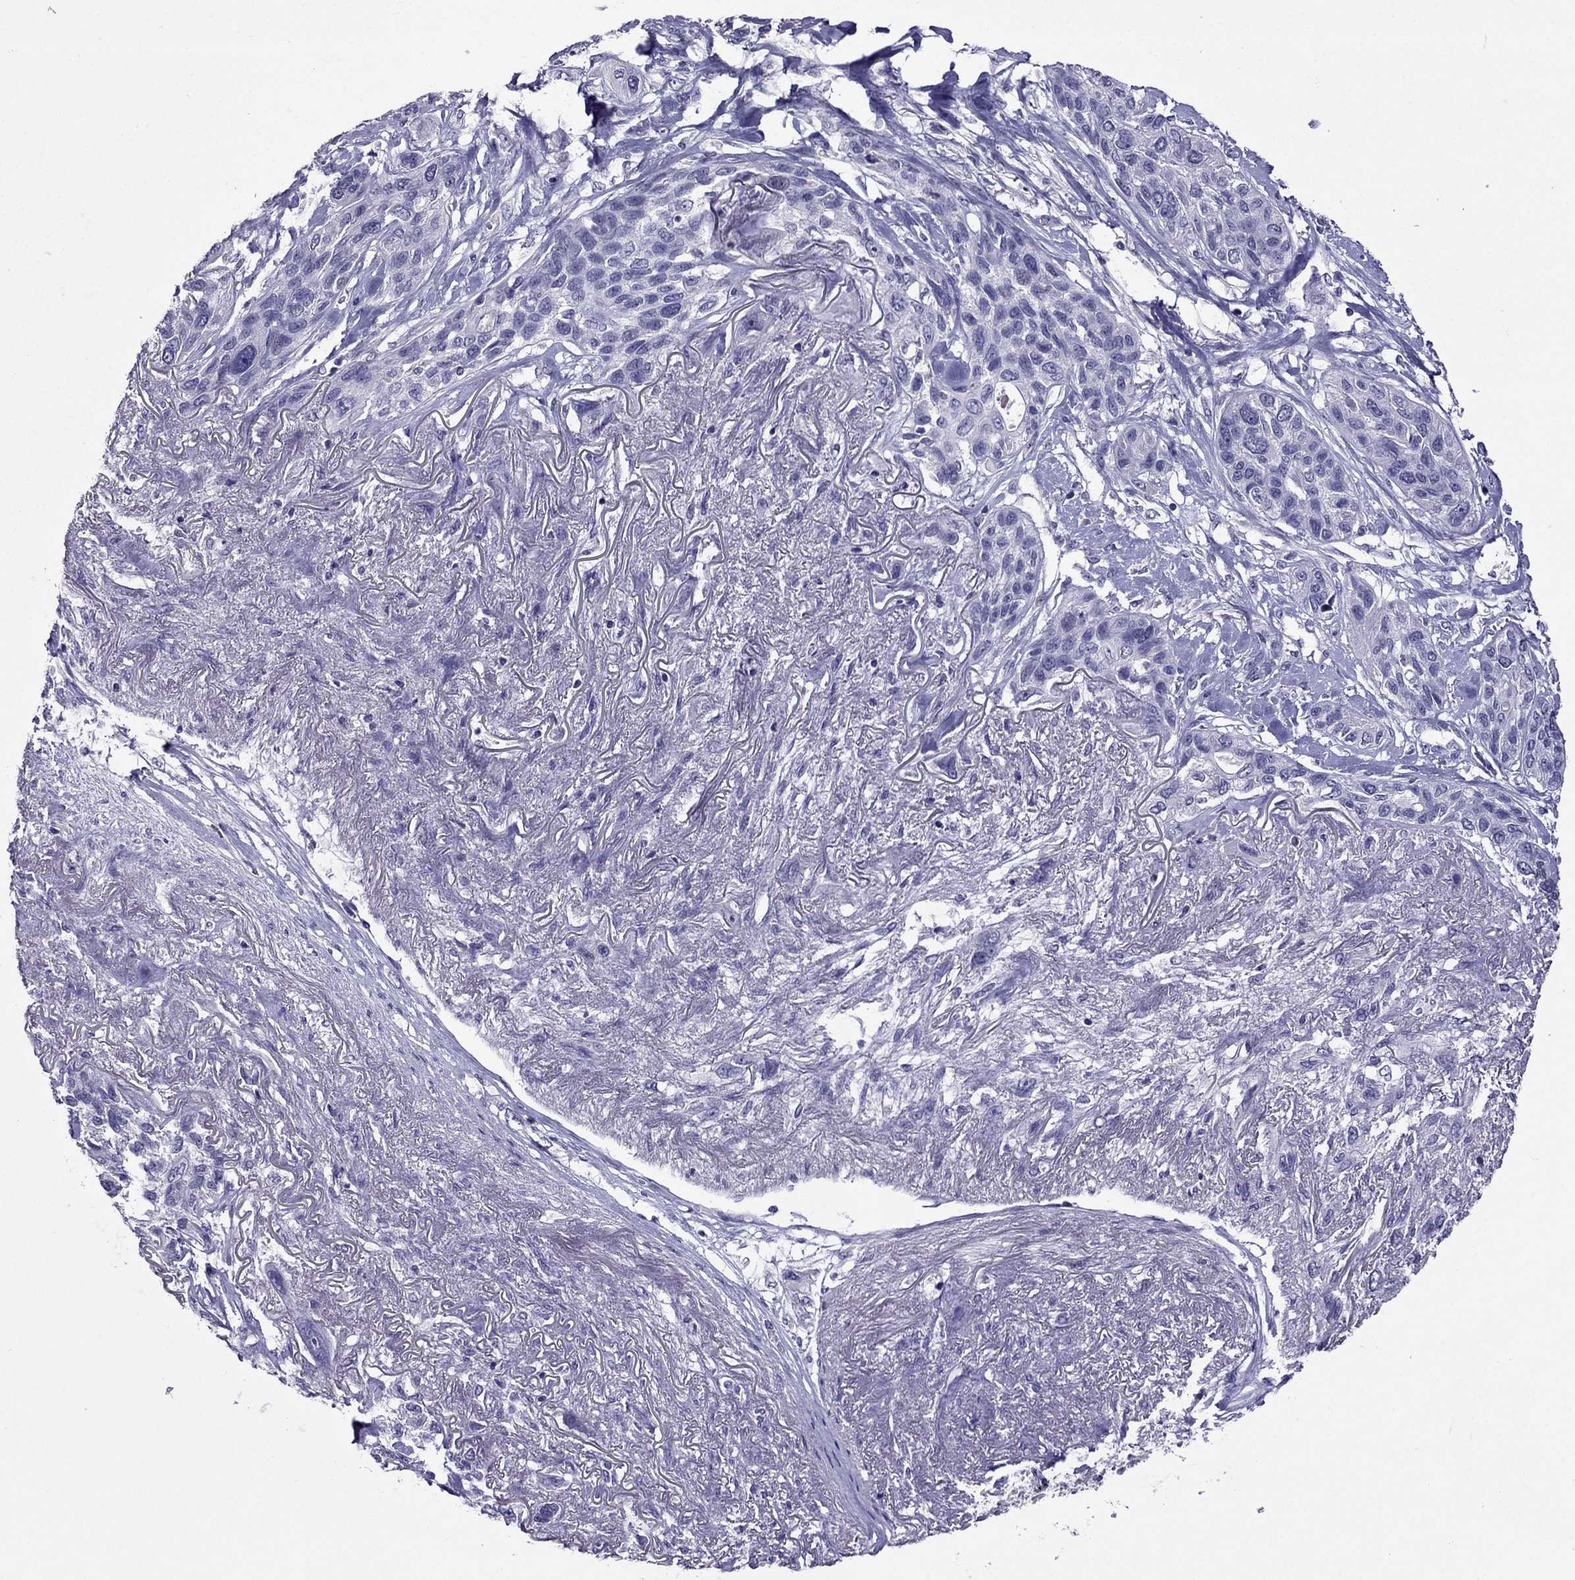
{"staining": {"intensity": "negative", "quantity": "none", "location": "none"}, "tissue": "lung cancer", "cell_type": "Tumor cells", "image_type": "cancer", "snomed": [{"axis": "morphology", "description": "Squamous cell carcinoma, NOS"}, {"axis": "topography", "description": "Lung"}], "caption": "Lung cancer was stained to show a protein in brown. There is no significant positivity in tumor cells. (Immunohistochemistry (ihc), brightfield microscopy, high magnification).", "gene": "SPTBN4", "patient": {"sex": "female", "age": 70}}